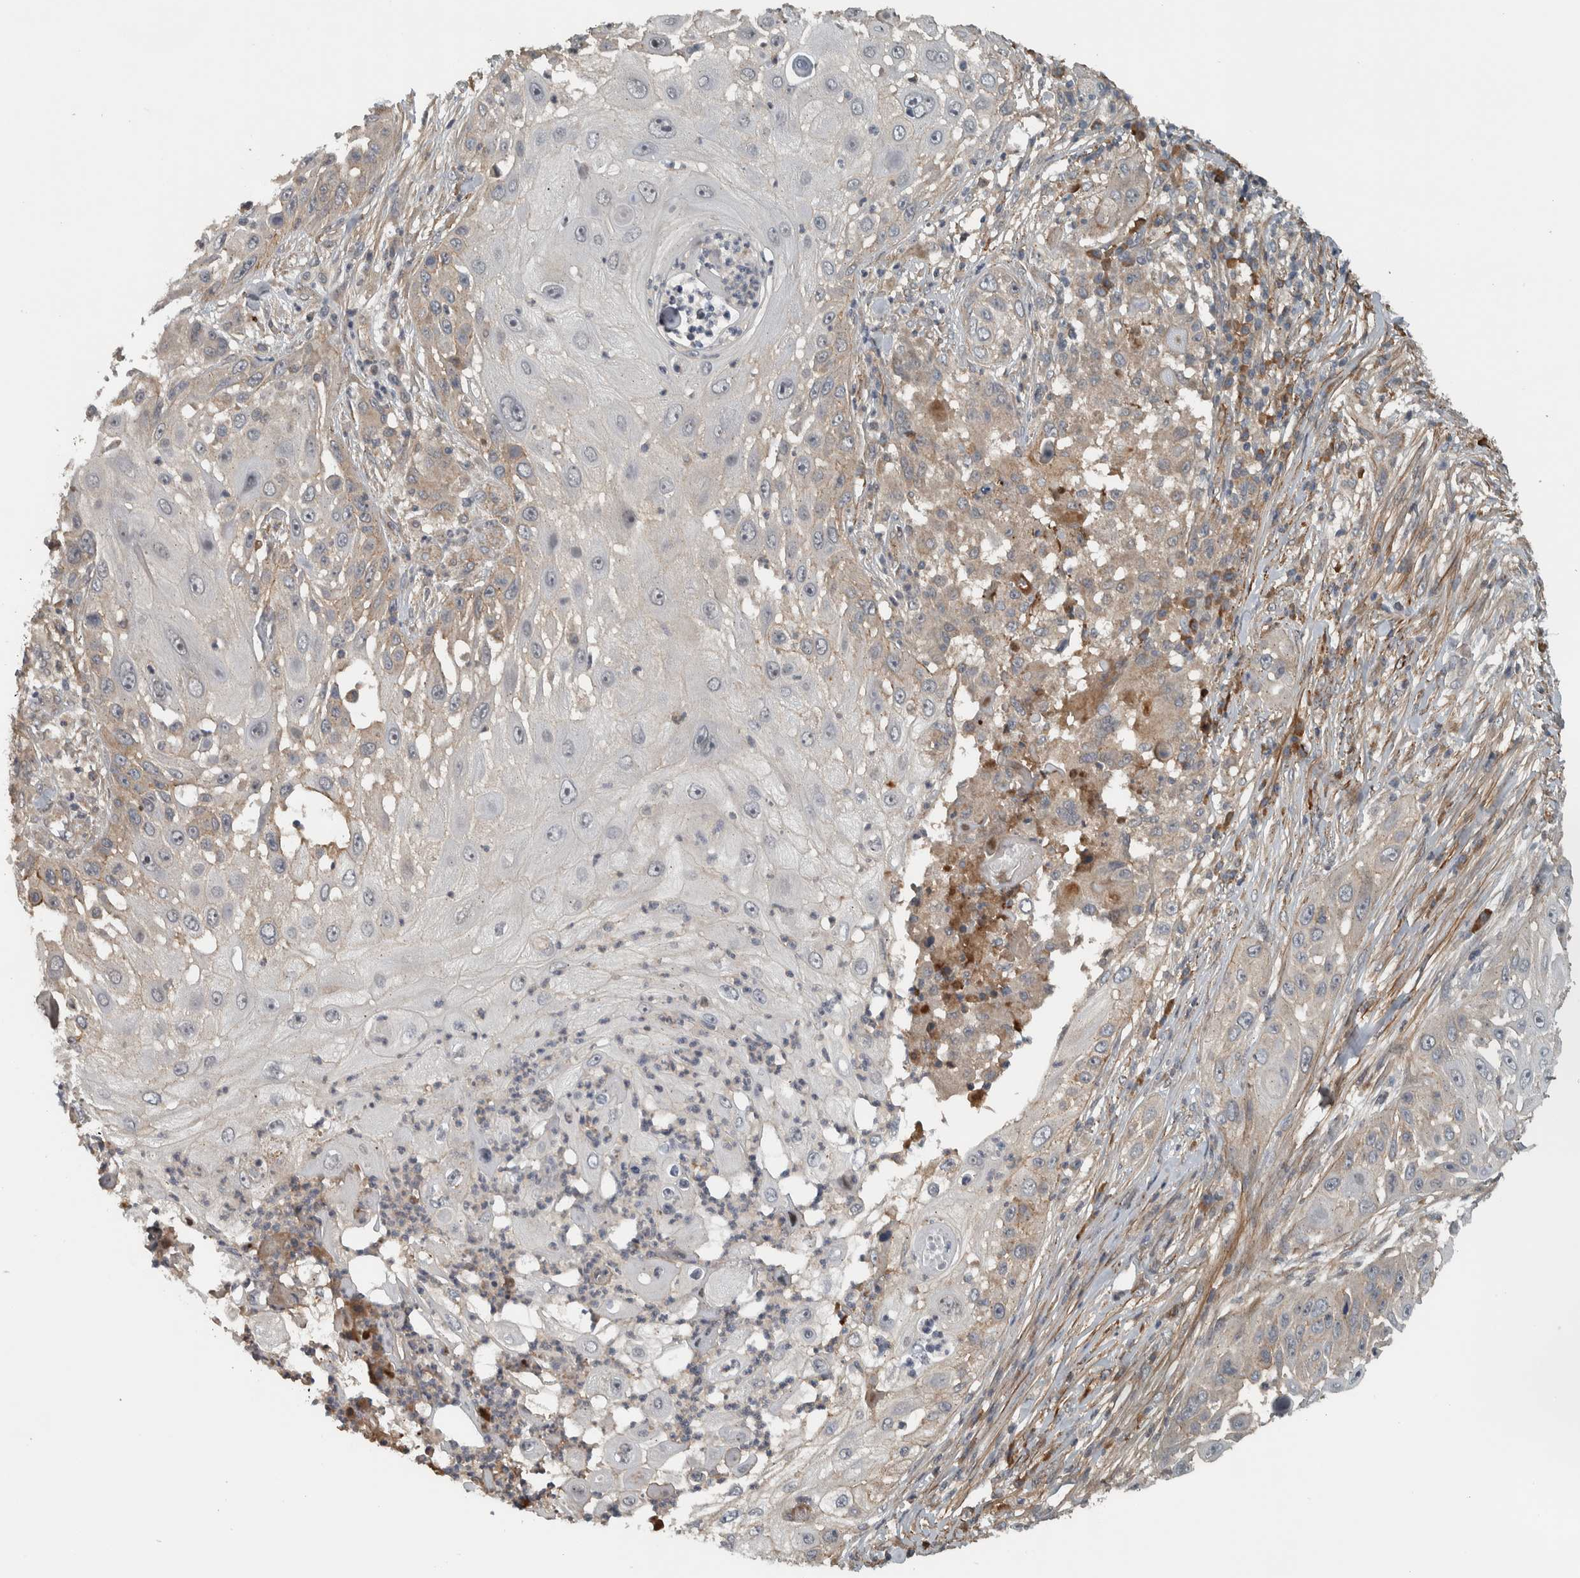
{"staining": {"intensity": "negative", "quantity": "none", "location": "none"}, "tissue": "skin cancer", "cell_type": "Tumor cells", "image_type": "cancer", "snomed": [{"axis": "morphology", "description": "Squamous cell carcinoma, NOS"}, {"axis": "topography", "description": "Skin"}], "caption": "Squamous cell carcinoma (skin) was stained to show a protein in brown. There is no significant positivity in tumor cells.", "gene": "LBHD1", "patient": {"sex": "female", "age": 44}}